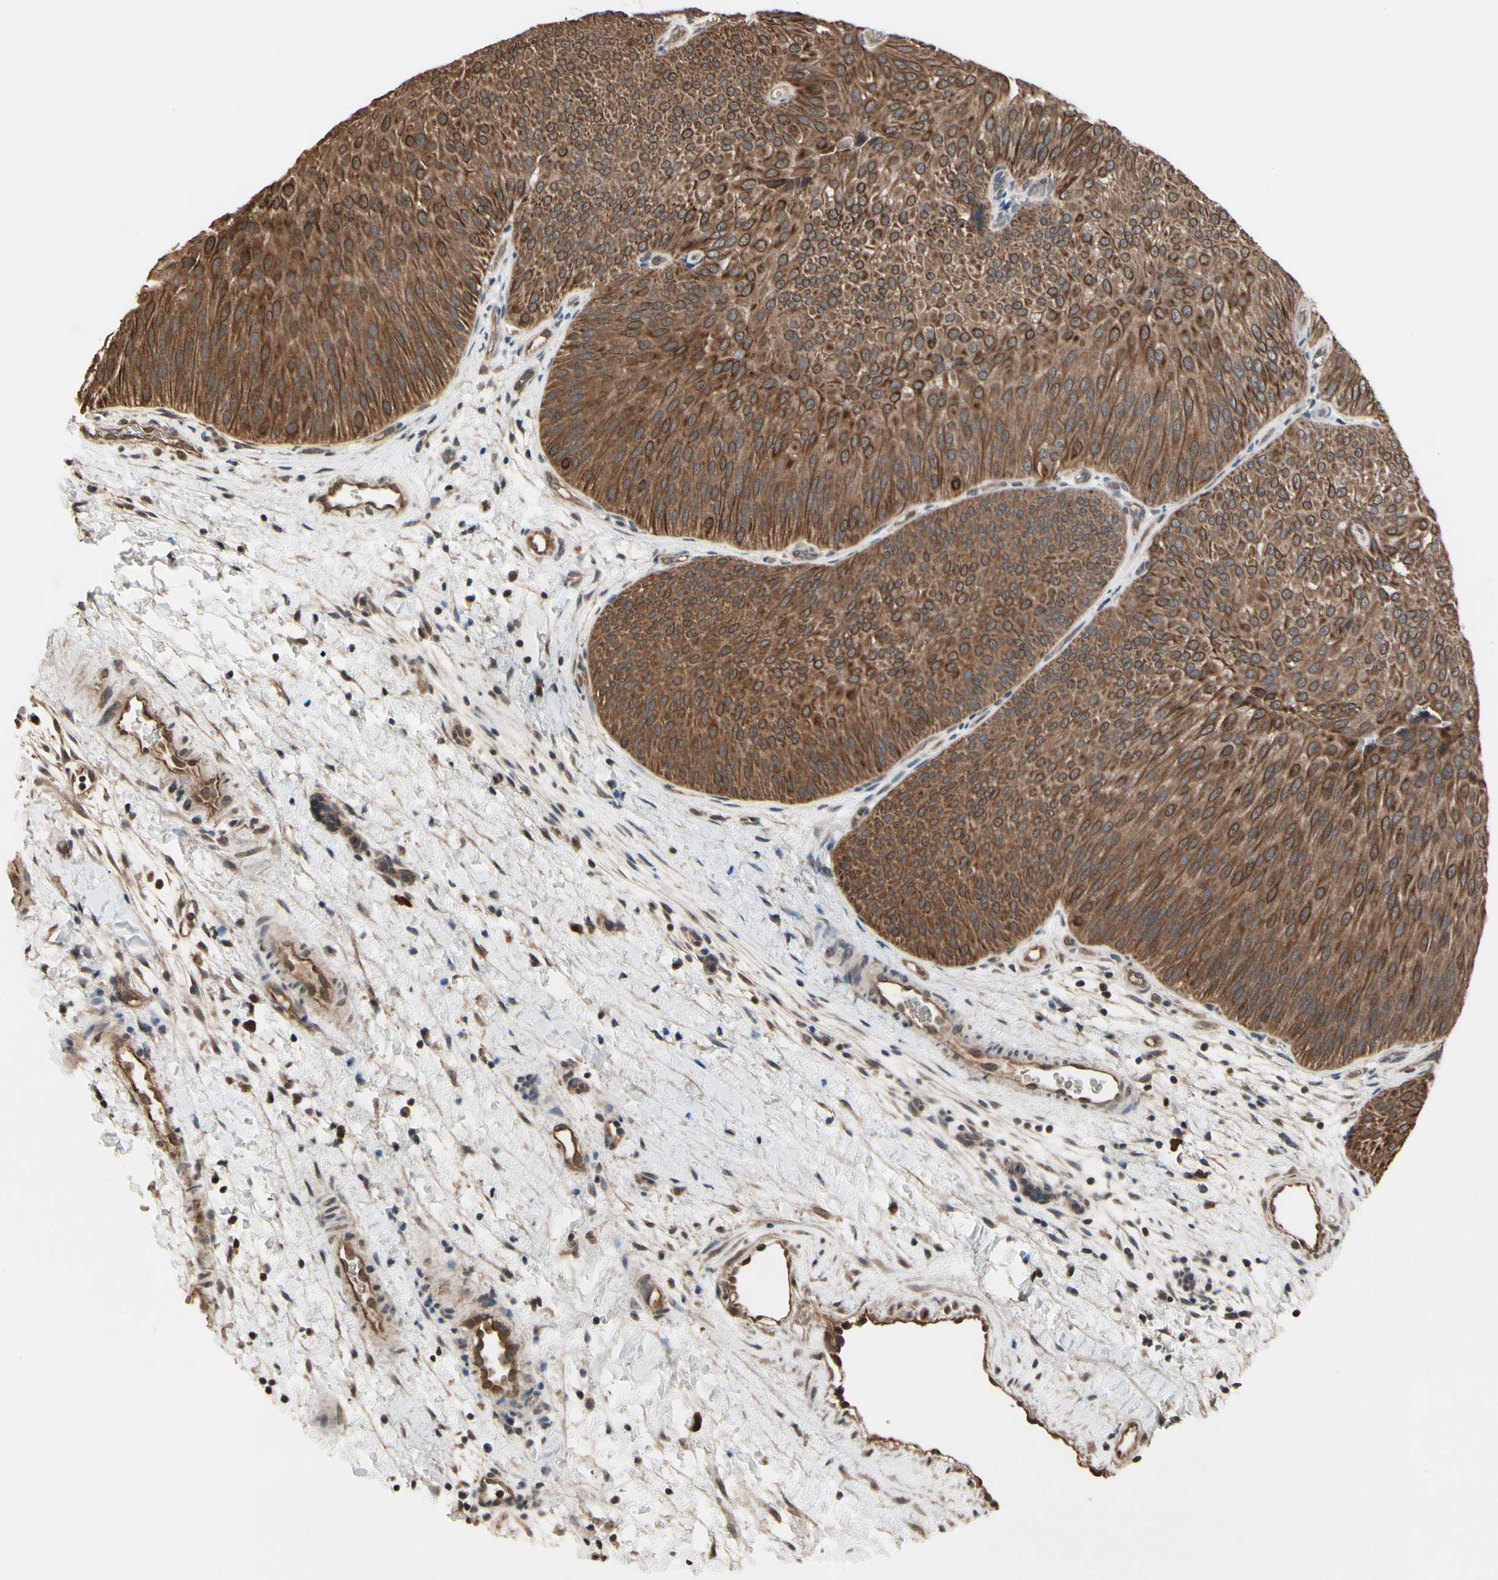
{"staining": {"intensity": "strong", "quantity": ">75%", "location": "cytoplasmic/membranous"}, "tissue": "urothelial cancer", "cell_type": "Tumor cells", "image_type": "cancer", "snomed": [{"axis": "morphology", "description": "Urothelial carcinoma, Low grade"}, {"axis": "topography", "description": "Urinary bladder"}], "caption": "Immunohistochemistry (IHC) (DAB (3,3'-diaminobenzidine)) staining of human low-grade urothelial carcinoma demonstrates strong cytoplasmic/membranous protein positivity in about >75% of tumor cells.", "gene": "PNPLA7", "patient": {"sex": "female", "age": 60}}